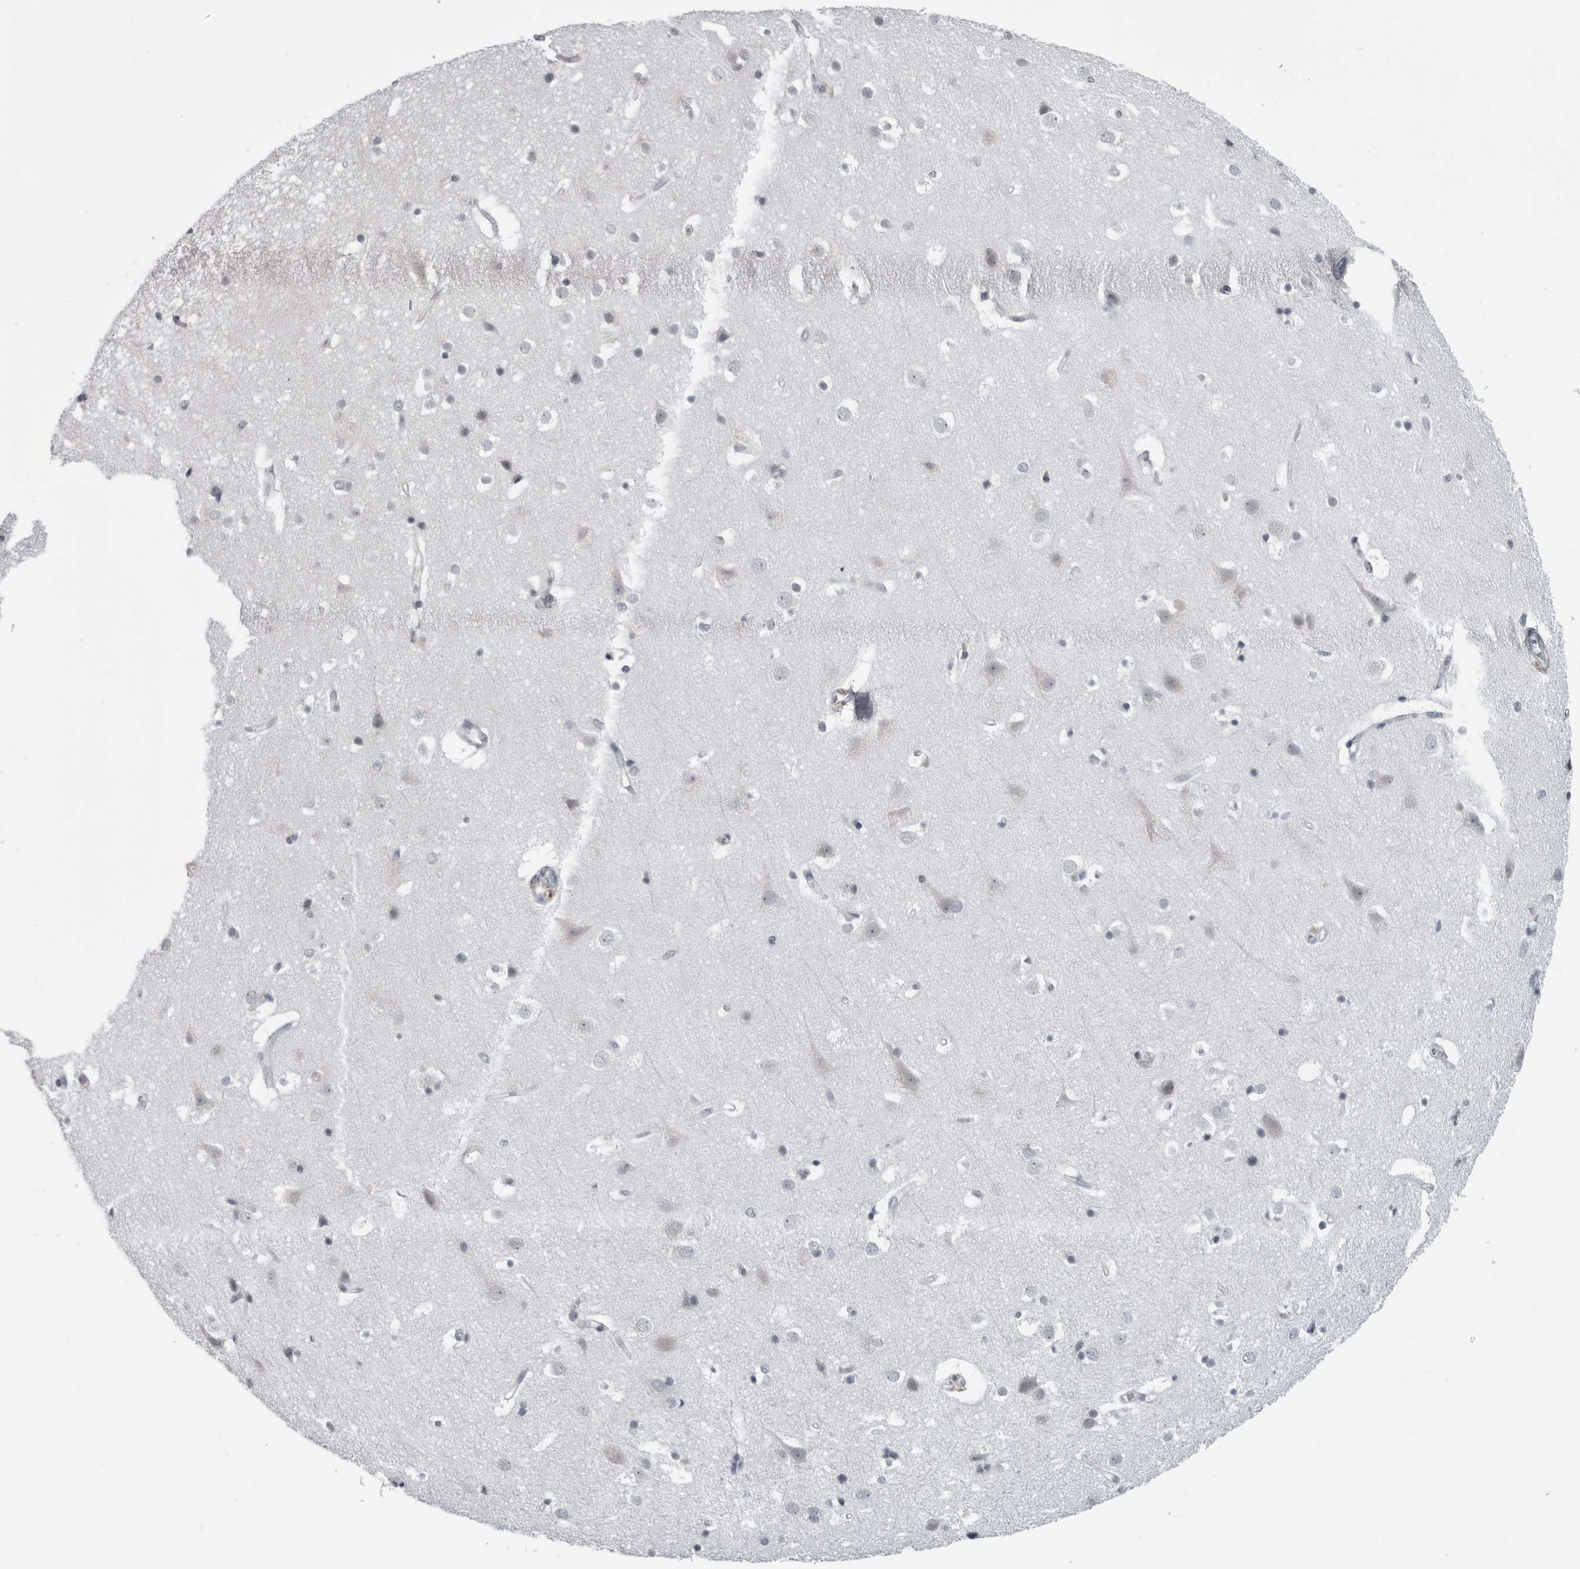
{"staining": {"intensity": "negative", "quantity": "none", "location": "none"}, "tissue": "cerebral cortex", "cell_type": "Endothelial cells", "image_type": "normal", "snomed": [{"axis": "morphology", "description": "Normal tissue, NOS"}, {"axis": "topography", "description": "Cerebral cortex"}], "caption": "IHC histopathology image of normal cerebral cortex: cerebral cortex stained with DAB (3,3'-diaminobenzidine) demonstrates no significant protein staining in endothelial cells. (DAB (3,3'-diaminobenzidine) immunohistochemistry with hematoxylin counter stain).", "gene": "MYOC", "patient": {"sex": "male", "age": 54}}